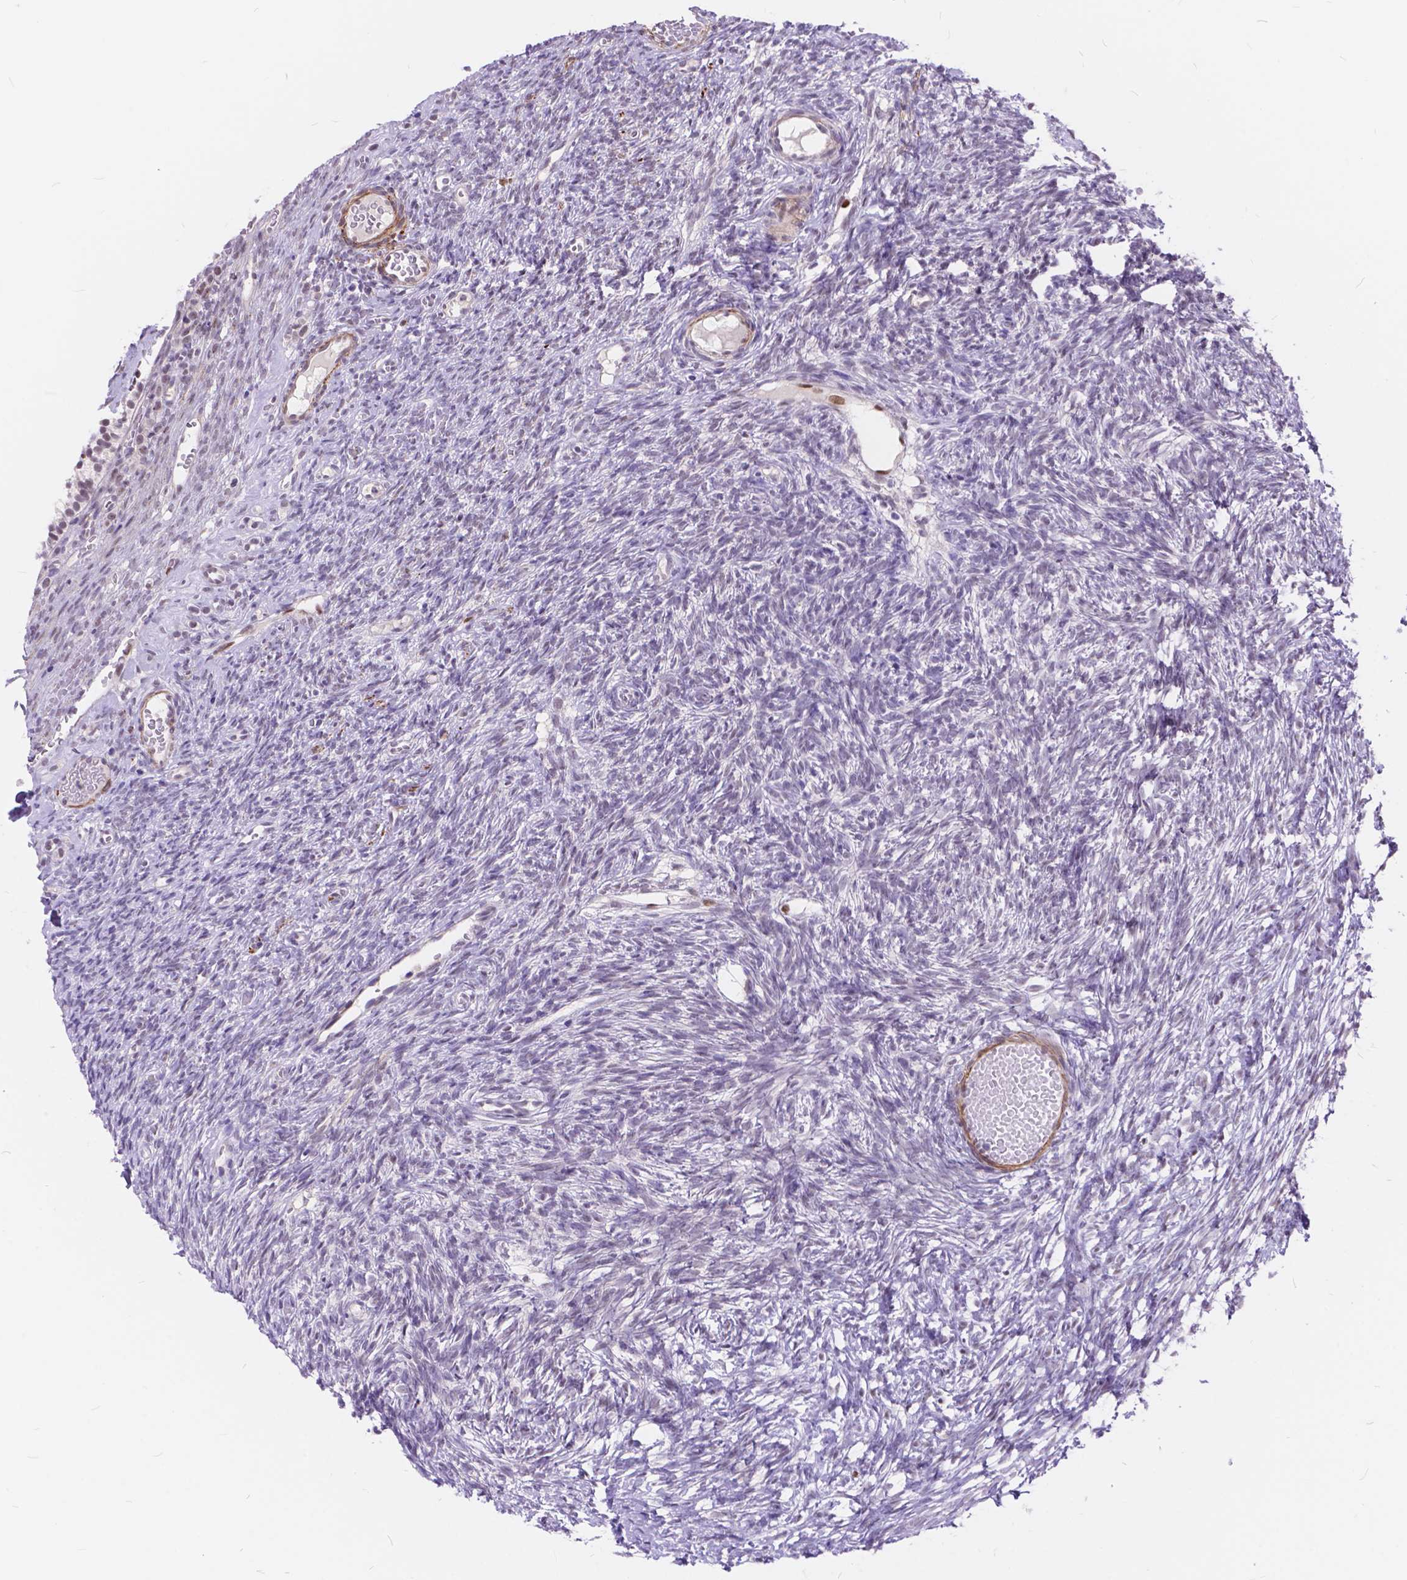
{"staining": {"intensity": "negative", "quantity": "none", "location": "none"}, "tissue": "ovary", "cell_type": "Ovarian stroma cells", "image_type": "normal", "snomed": [{"axis": "morphology", "description": "Normal tissue, NOS"}, {"axis": "topography", "description": "Ovary"}], "caption": "Ovarian stroma cells are negative for protein expression in normal human ovary. The staining was performed using DAB to visualize the protein expression in brown, while the nuclei were stained in blue with hematoxylin (Magnification: 20x).", "gene": "MAN2C1", "patient": {"sex": "female", "age": 34}}